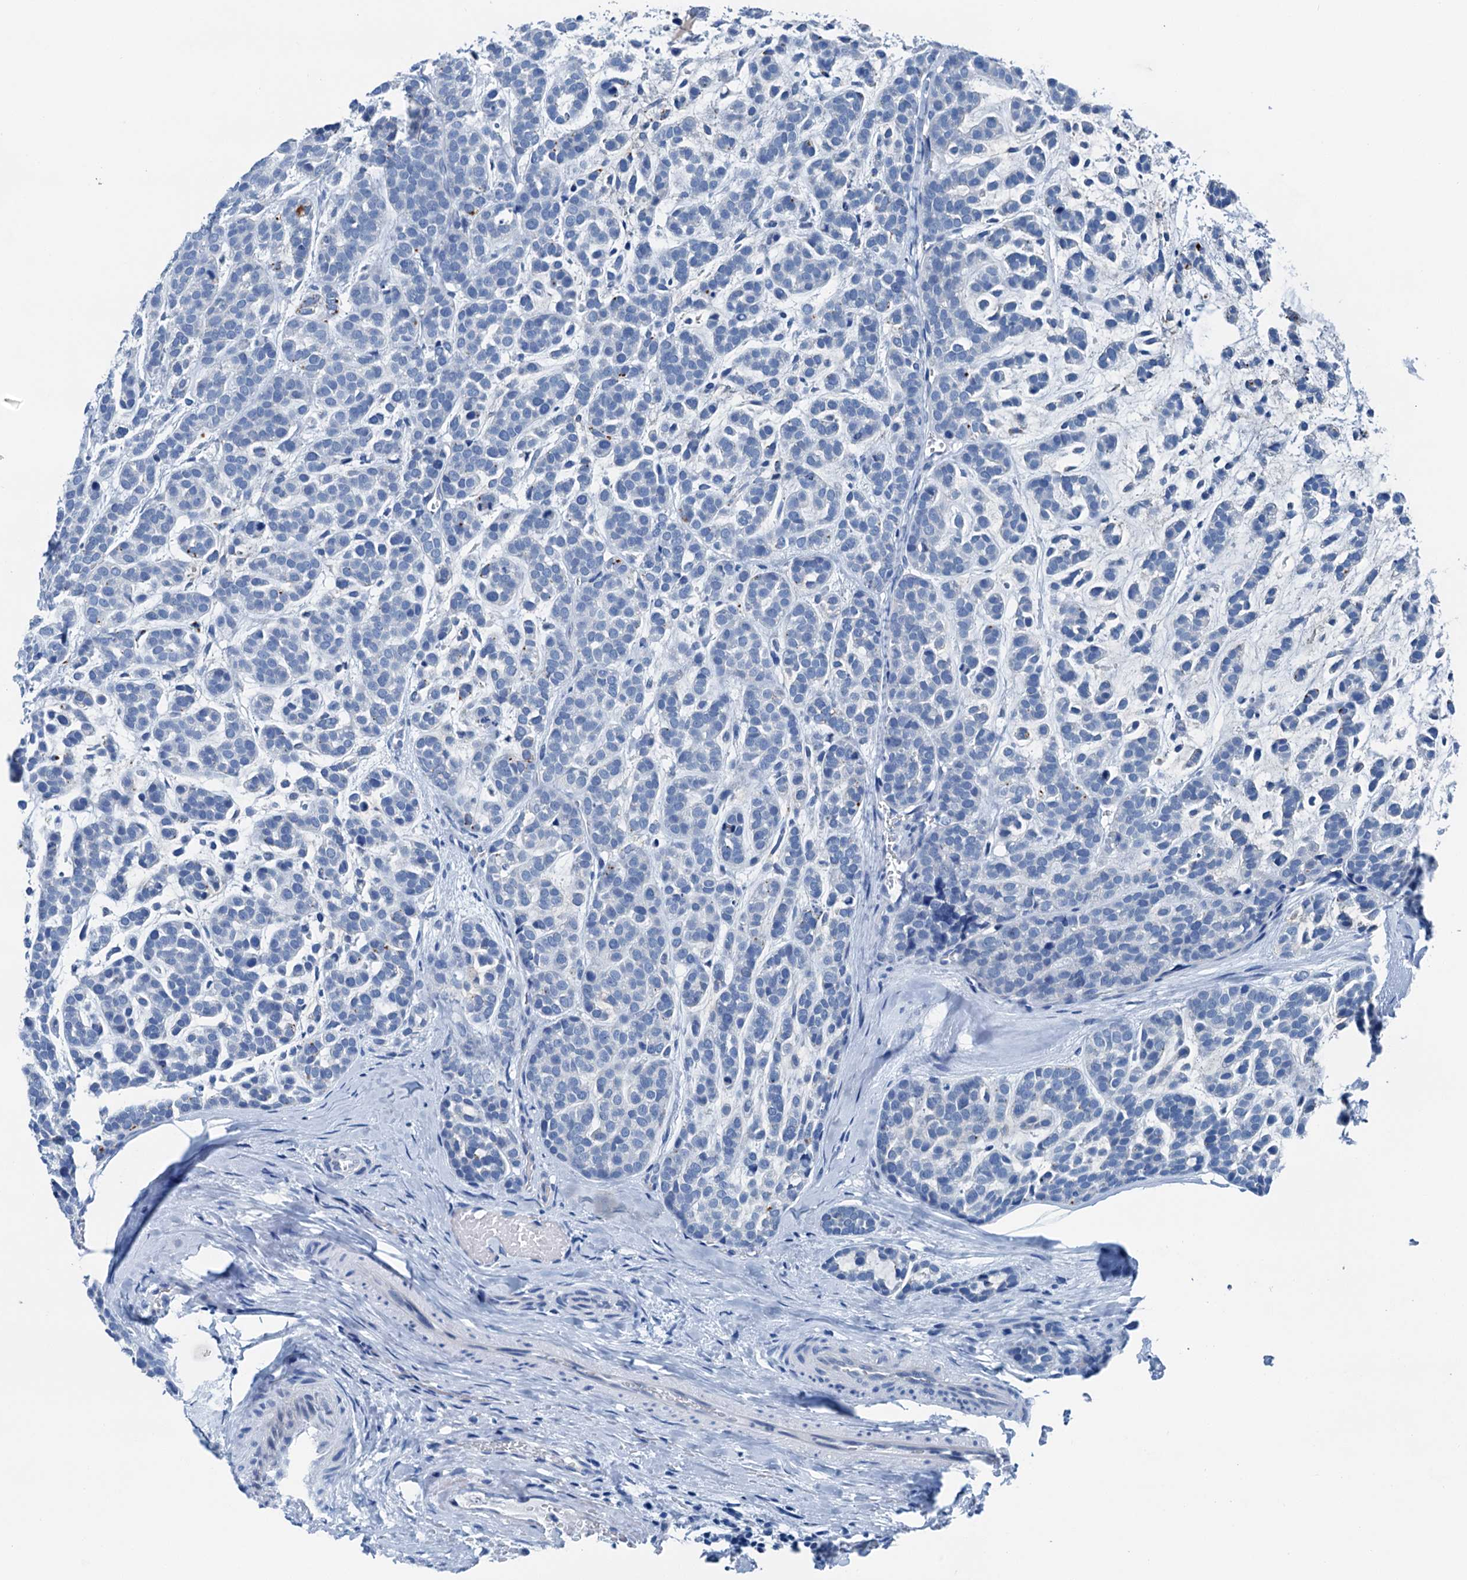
{"staining": {"intensity": "negative", "quantity": "none", "location": "none"}, "tissue": "head and neck cancer", "cell_type": "Tumor cells", "image_type": "cancer", "snomed": [{"axis": "morphology", "description": "Adenocarcinoma, NOS"}, {"axis": "morphology", "description": "Adenoma, NOS"}, {"axis": "topography", "description": "Head-Neck"}], "caption": "High magnification brightfield microscopy of head and neck cancer stained with DAB (3,3'-diaminobenzidine) (brown) and counterstained with hematoxylin (blue): tumor cells show no significant staining.", "gene": "CBLN3", "patient": {"sex": "female", "age": 55}}